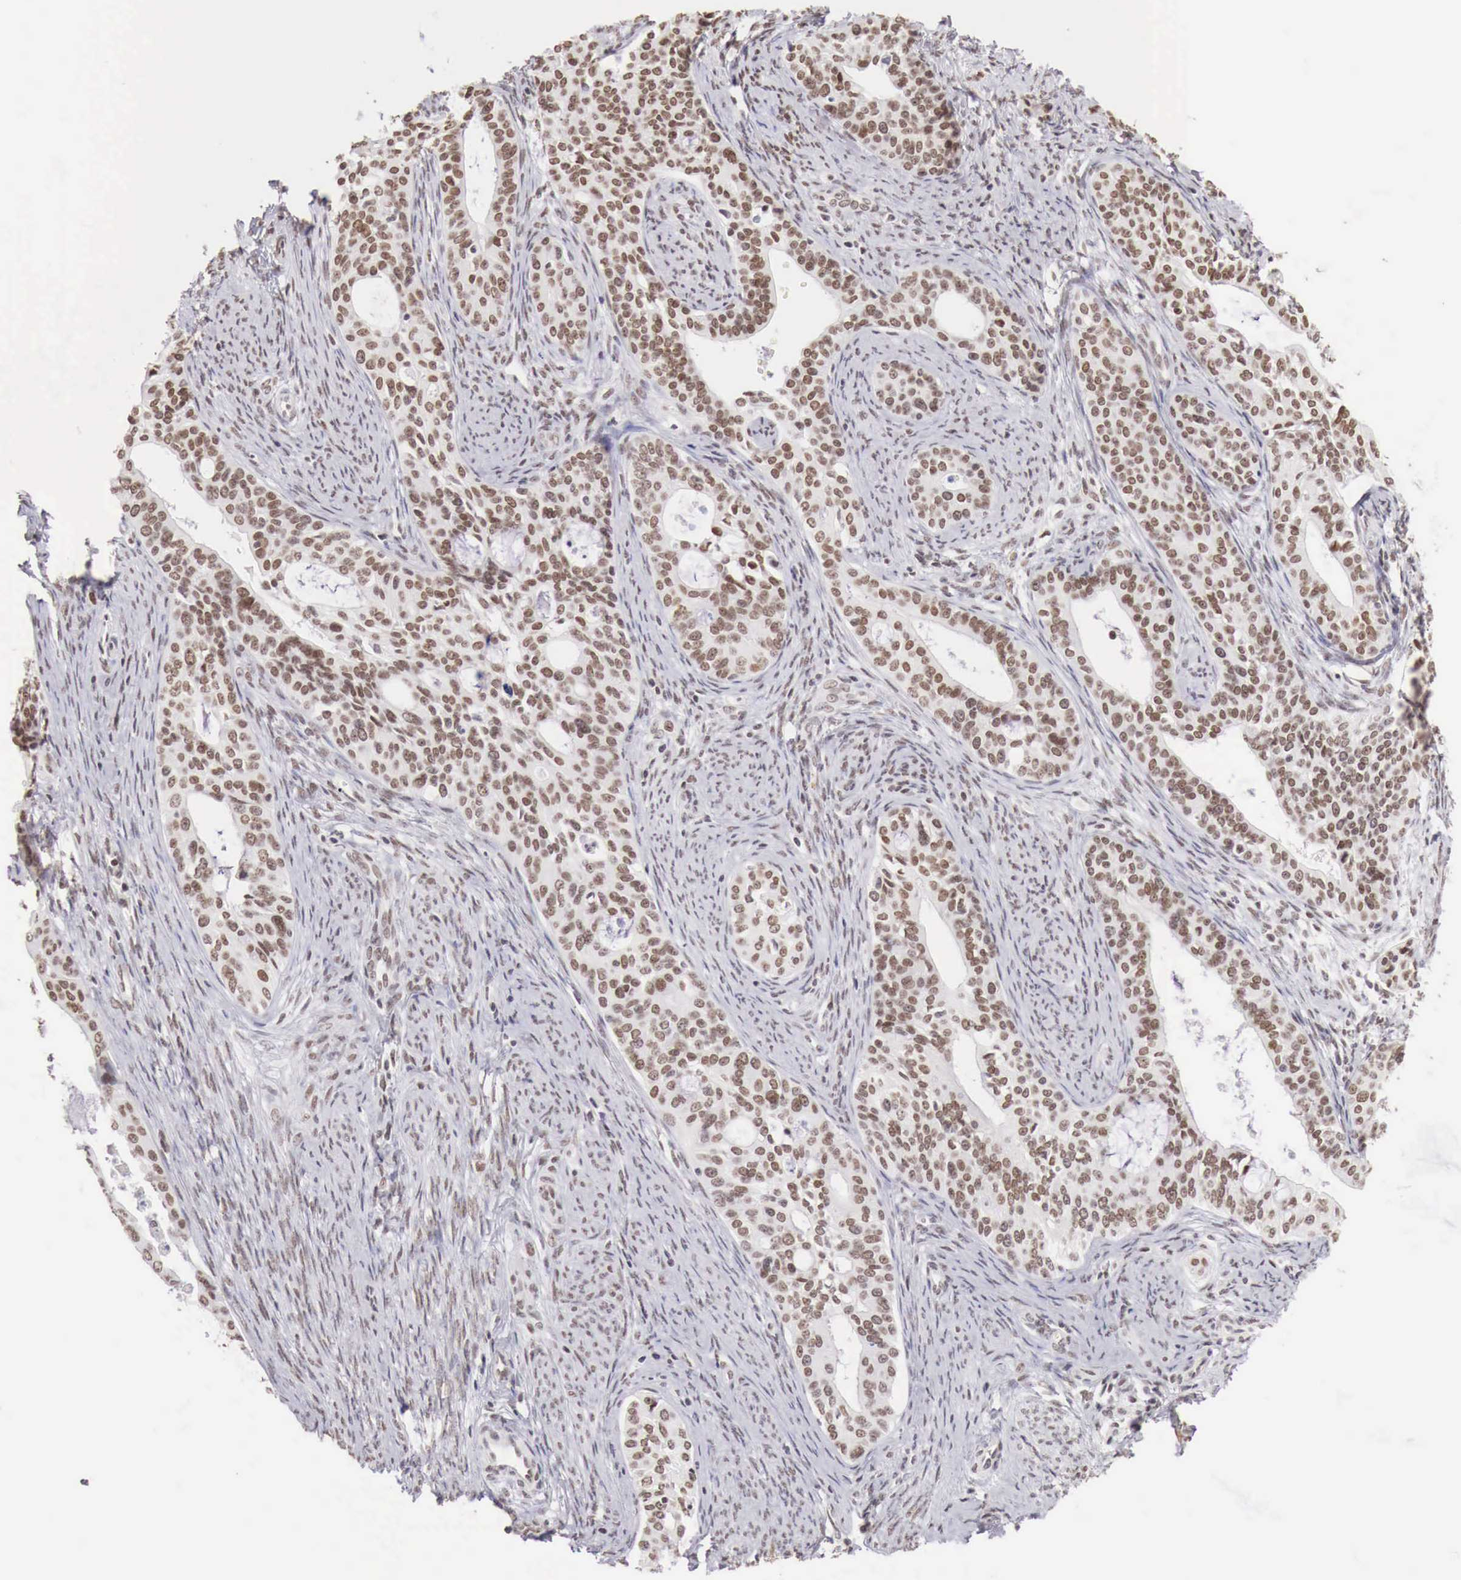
{"staining": {"intensity": "weak", "quantity": "25%-75%", "location": "nuclear"}, "tissue": "cervical cancer", "cell_type": "Tumor cells", "image_type": "cancer", "snomed": [{"axis": "morphology", "description": "Squamous cell carcinoma, NOS"}, {"axis": "topography", "description": "Cervix"}], "caption": "There is low levels of weak nuclear positivity in tumor cells of cervical squamous cell carcinoma, as demonstrated by immunohistochemical staining (brown color).", "gene": "PHF14", "patient": {"sex": "female", "age": 34}}